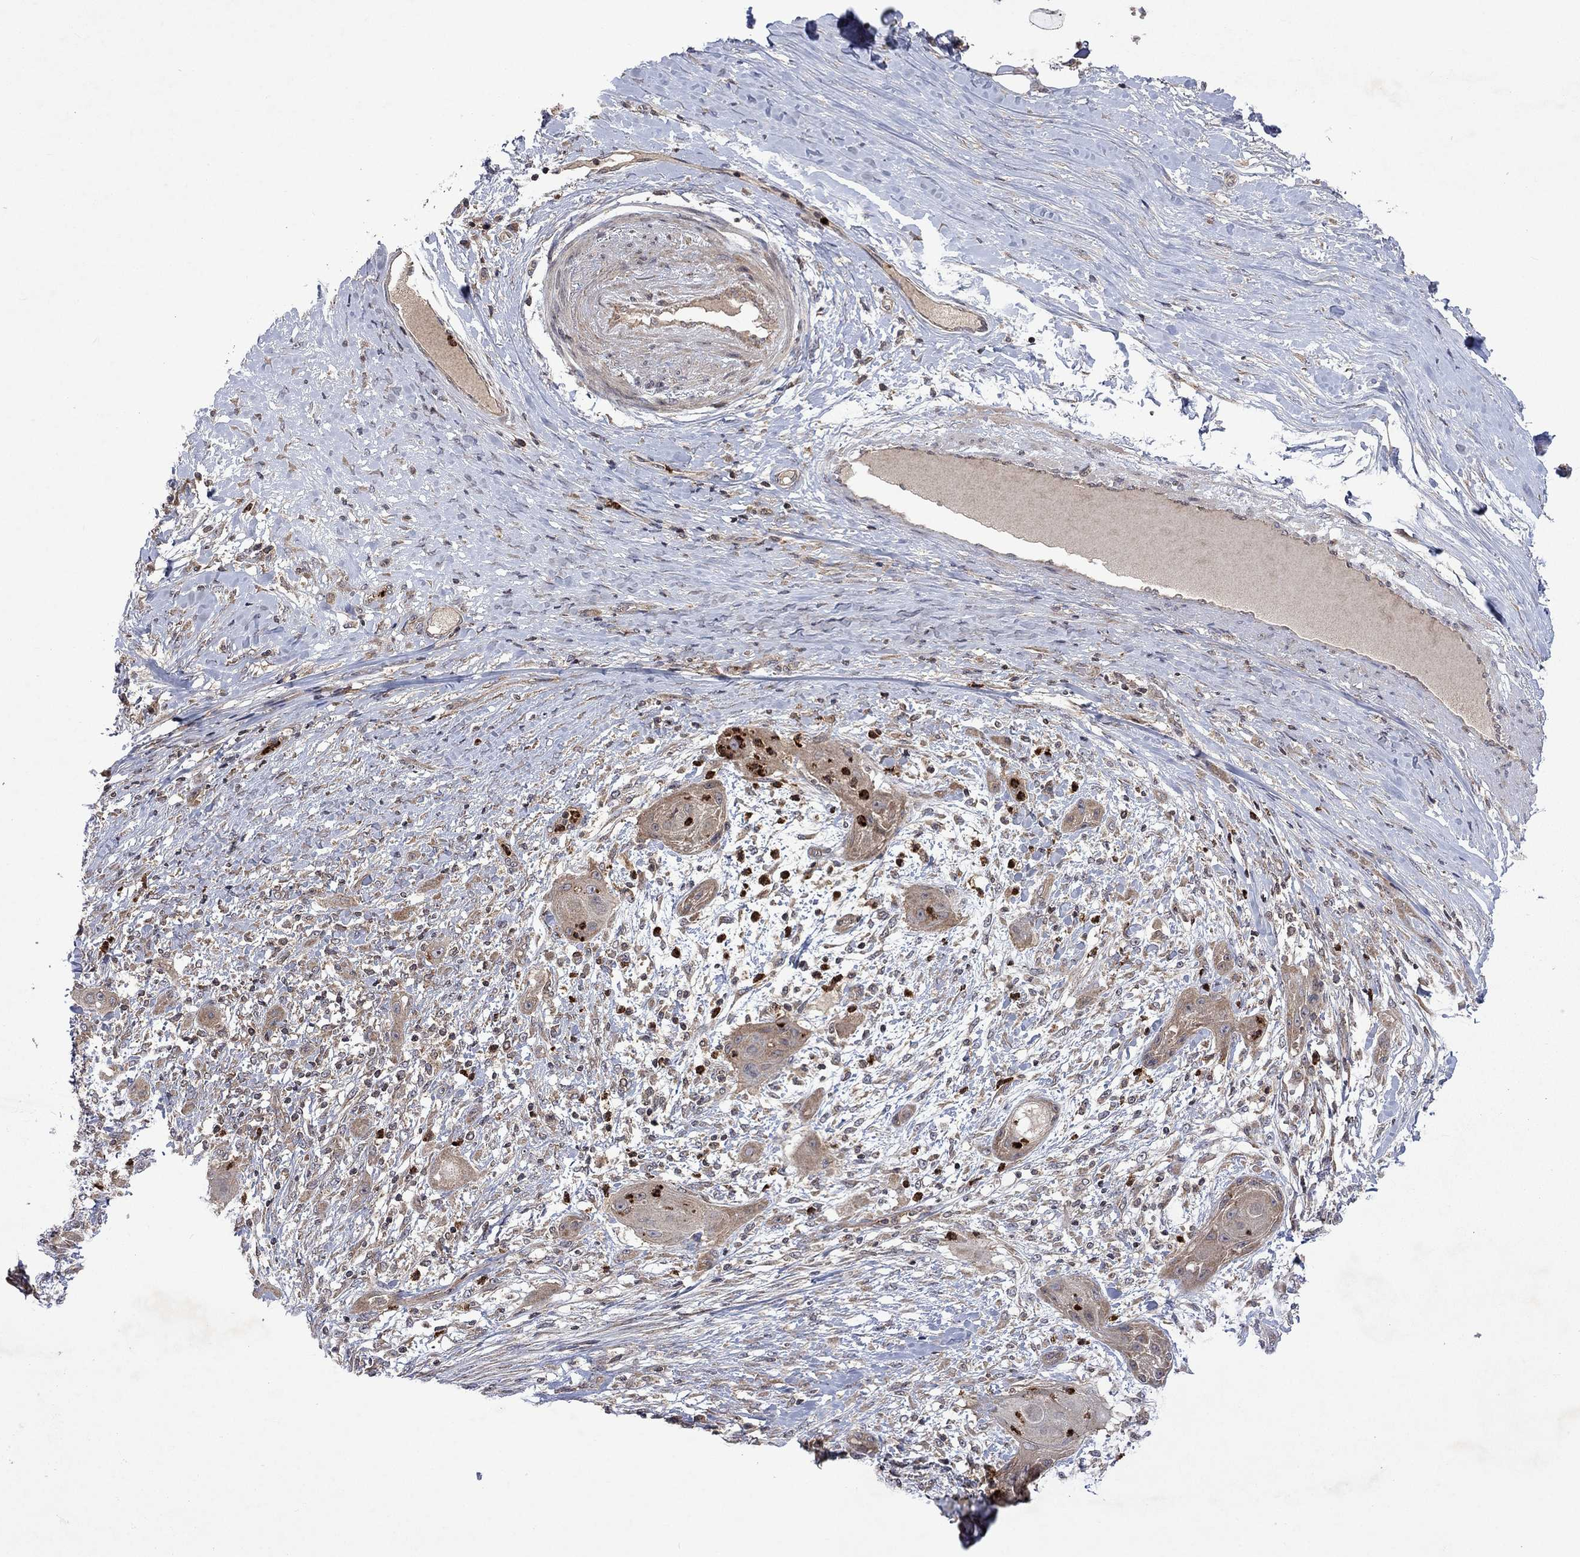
{"staining": {"intensity": "weak", "quantity": ">75%", "location": "cytoplasmic/membranous"}, "tissue": "skin cancer", "cell_type": "Tumor cells", "image_type": "cancer", "snomed": [{"axis": "morphology", "description": "Squamous cell carcinoma, NOS"}, {"axis": "topography", "description": "Skin"}], "caption": "IHC of squamous cell carcinoma (skin) reveals low levels of weak cytoplasmic/membranous expression in about >75% of tumor cells.", "gene": "TMEM33", "patient": {"sex": "male", "age": 62}}